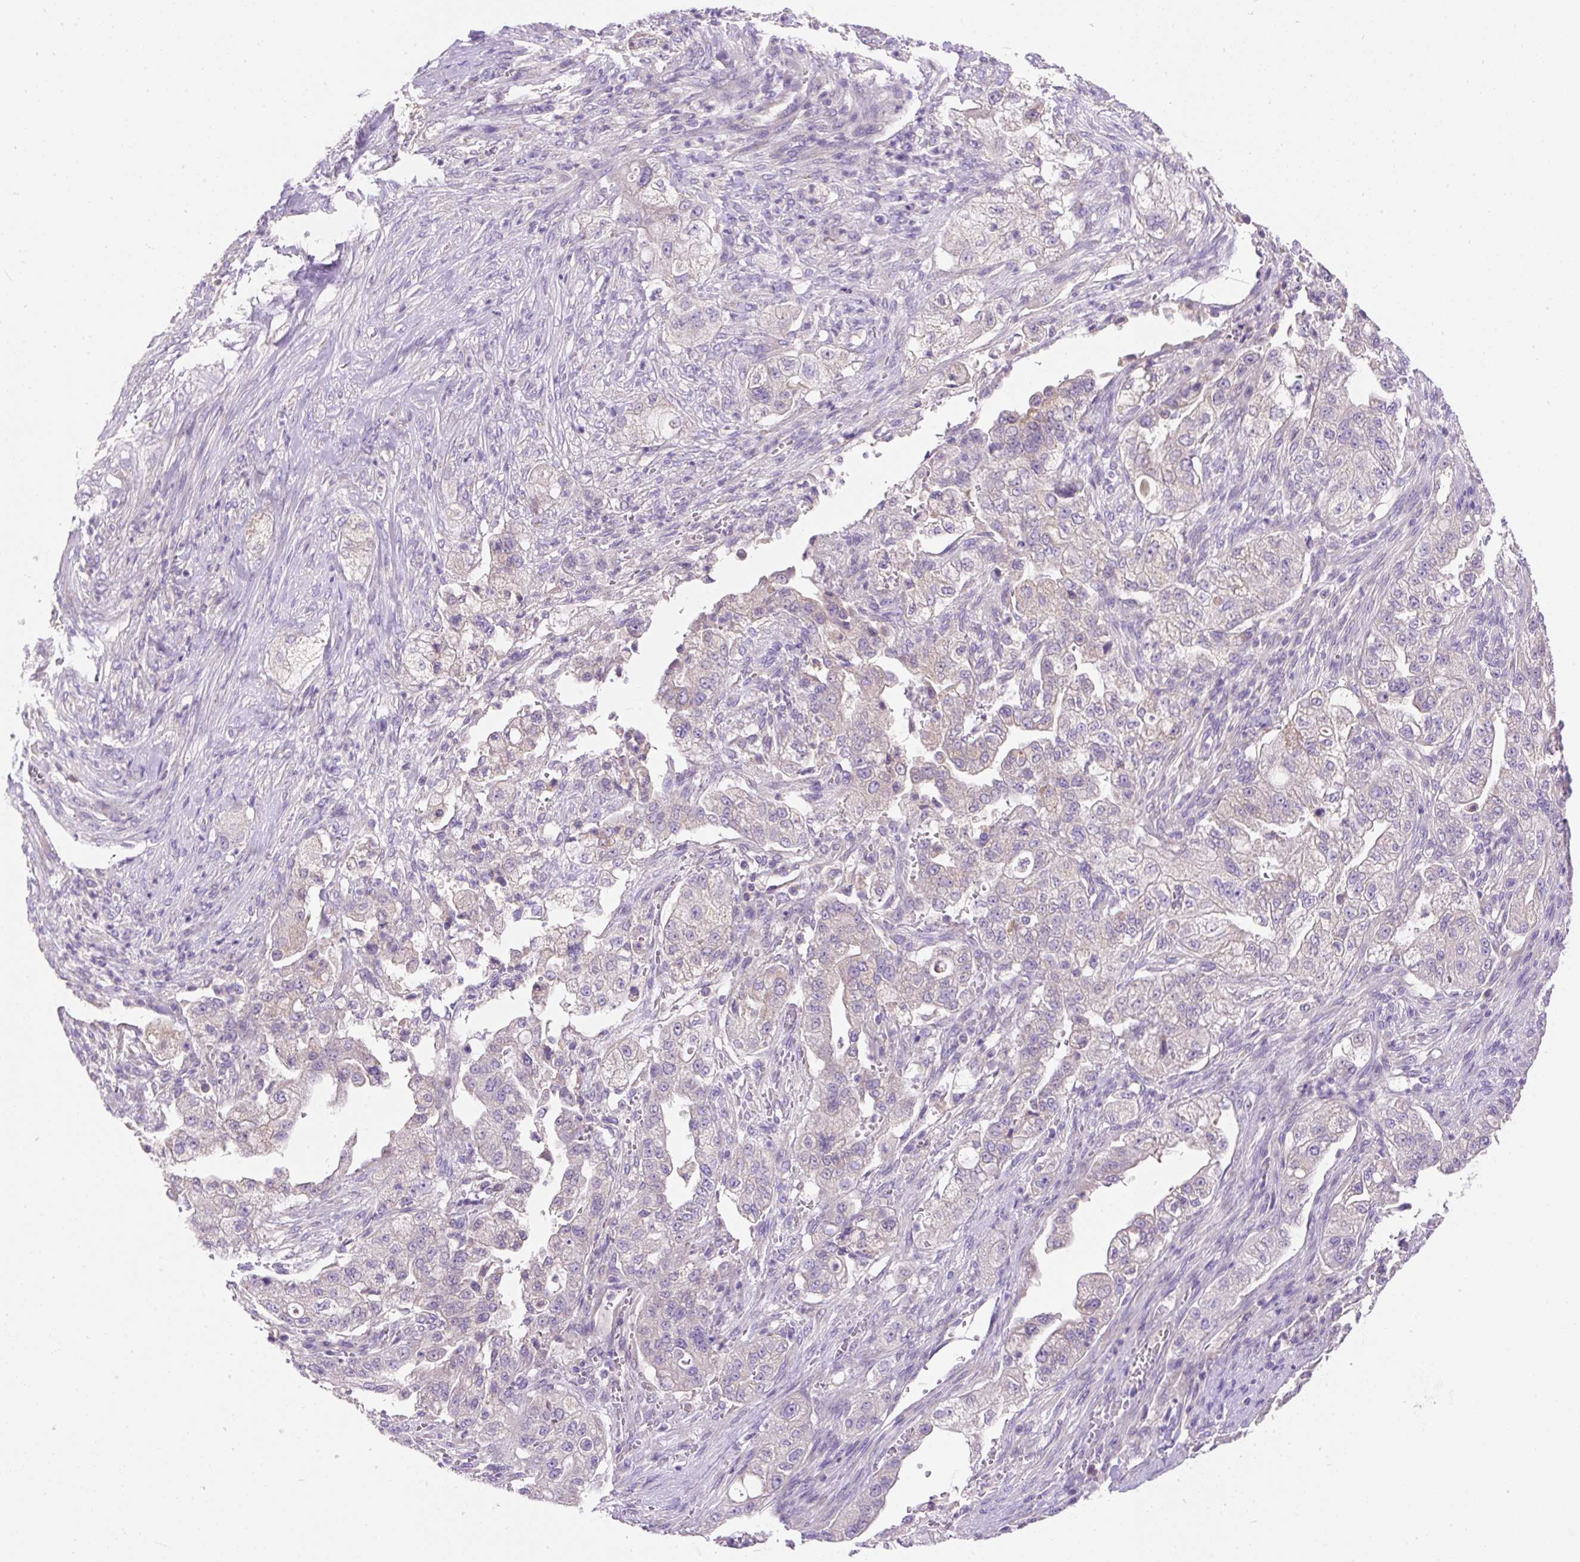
{"staining": {"intensity": "negative", "quantity": "none", "location": "none"}, "tissue": "pancreatic cancer", "cell_type": "Tumor cells", "image_type": "cancer", "snomed": [{"axis": "morphology", "description": "Adenocarcinoma, NOS"}, {"axis": "topography", "description": "Pancreas"}], "caption": "Image shows no protein expression in tumor cells of pancreatic adenocarcinoma tissue.", "gene": "SUSD5", "patient": {"sex": "female", "age": 78}}